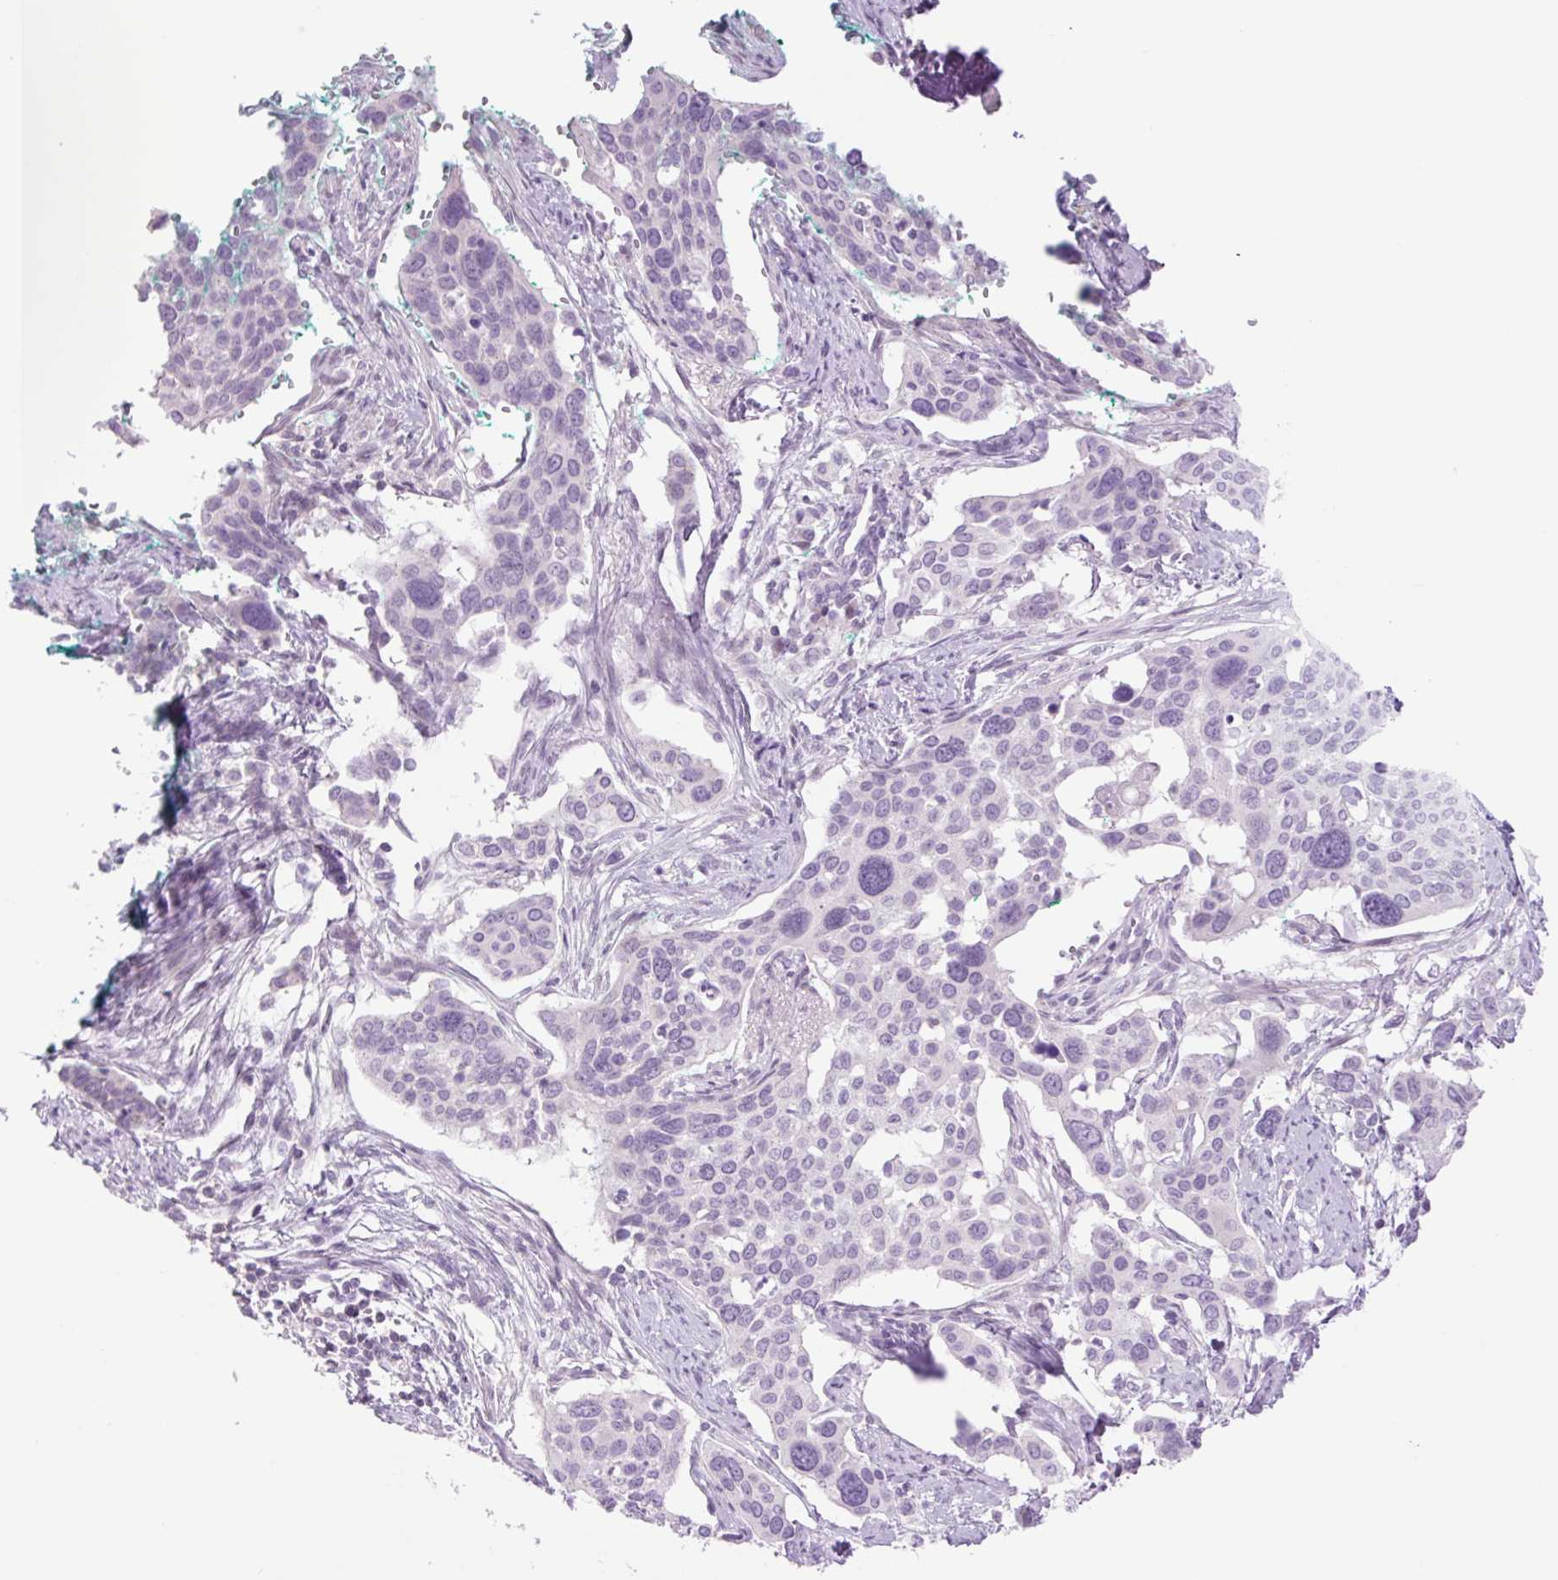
{"staining": {"intensity": "negative", "quantity": "none", "location": "none"}, "tissue": "cervical cancer", "cell_type": "Tumor cells", "image_type": "cancer", "snomed": [{"axis": "morphology", "description": "Squamous cell carcinoma, NOS"}, {"axis": "topography", "description": "Cervix"}], "caption": "There is no significant expression in tumor cells of cervical squamous cell carcinoma.", "gene": "TBX15", "patient": {"sex": "female", "age": 44}}